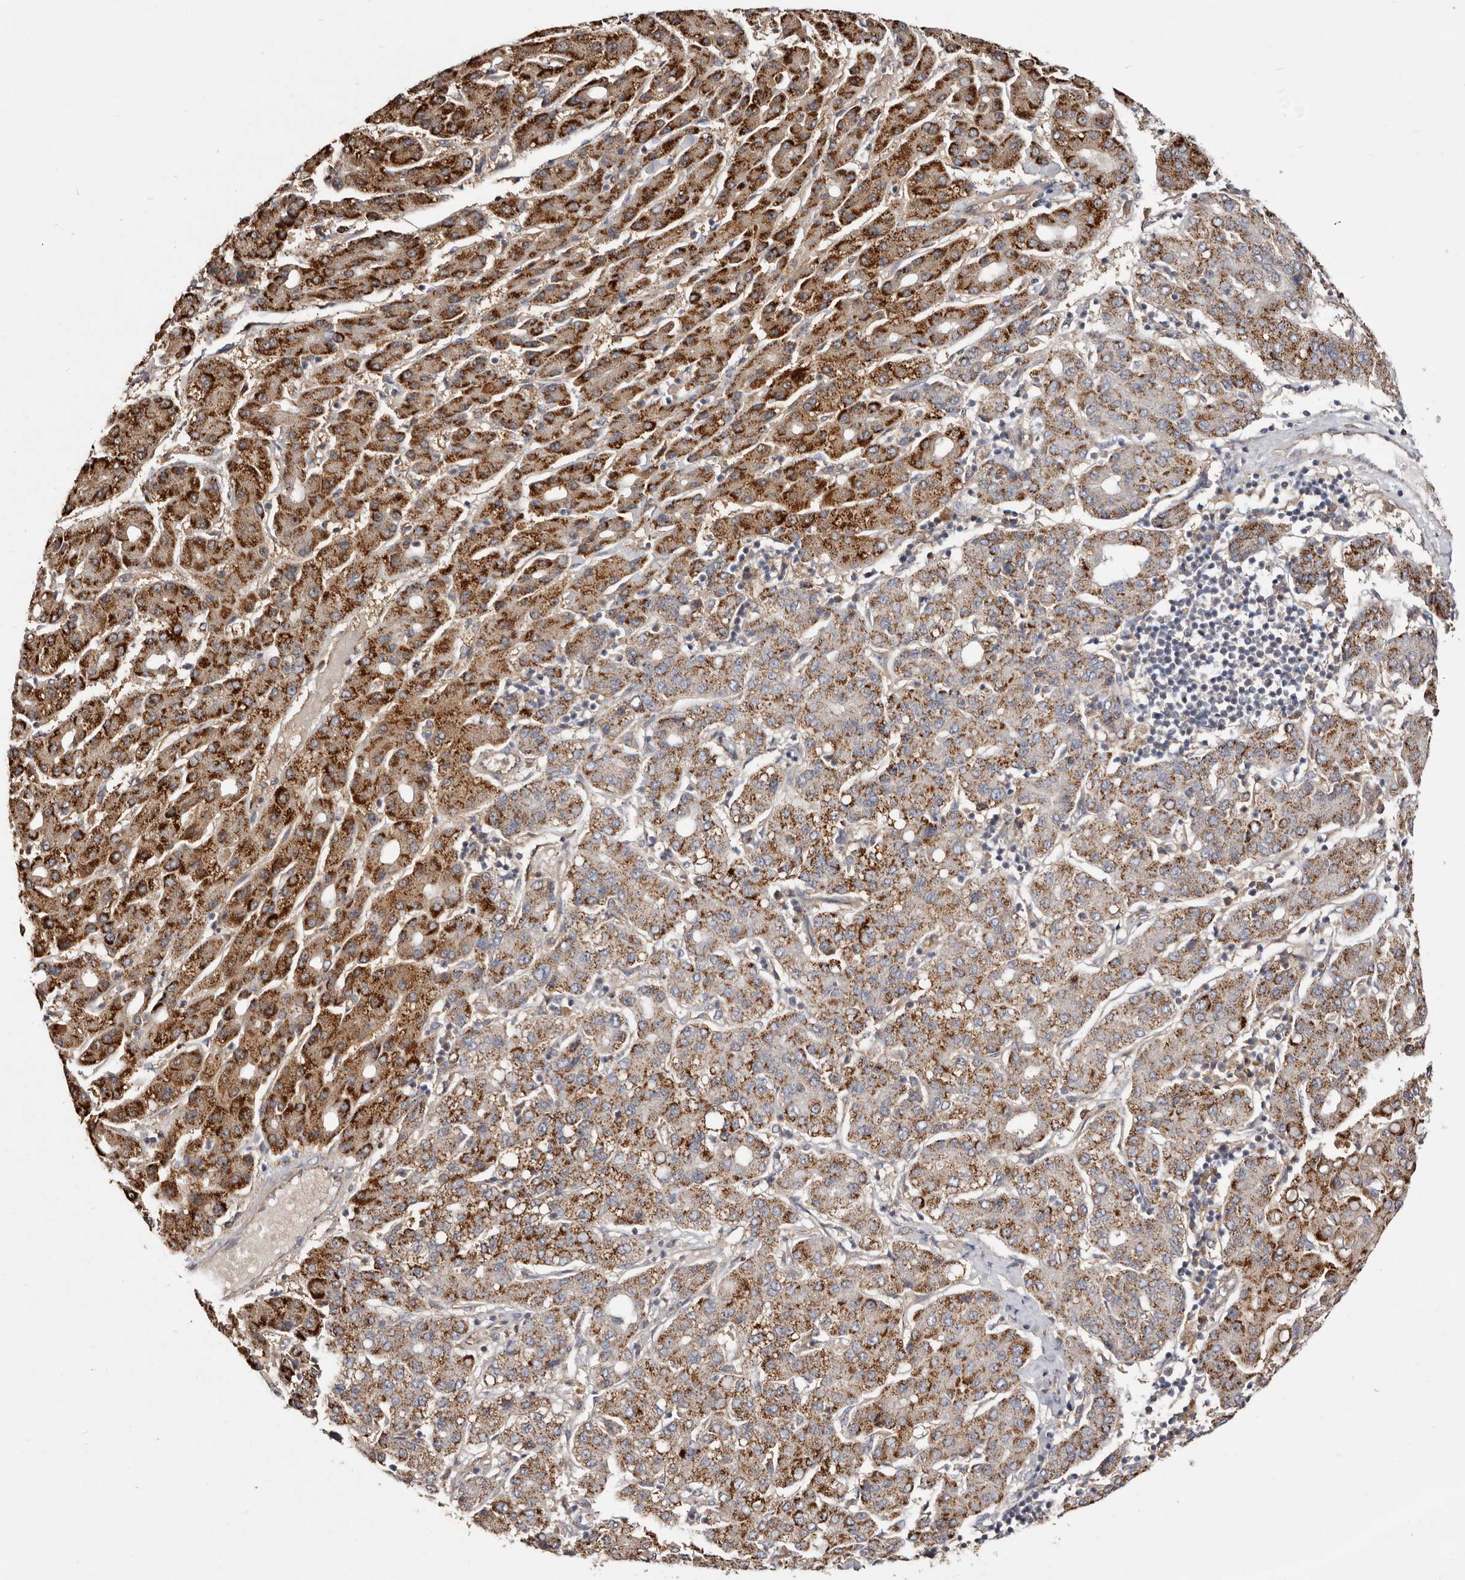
{"staining": {"intensity": "strong", "quantity": ">75%", "location": "cytoplasmic/membranous"}, "tissue": "liver cancer", "cell_type": "Tumor cells", "image_type": "cancer", "snomed": [{"axis": "morphology", "description": "Carcinoma, Hepatocellular, NOS"}, {"axis": "topography", "description": "Liver"}], "caption": "Immunohistochemical staining of hepatocellular carcinoma (liver) reveals high levels of strong cytoplasmic/membranous expression in approximately >75% of tumor cells. (Brightfield microscopy of DAB IHC at high magnification).", "gene": "LRRC25", "patient": {"sex": "male", "age": 65}}